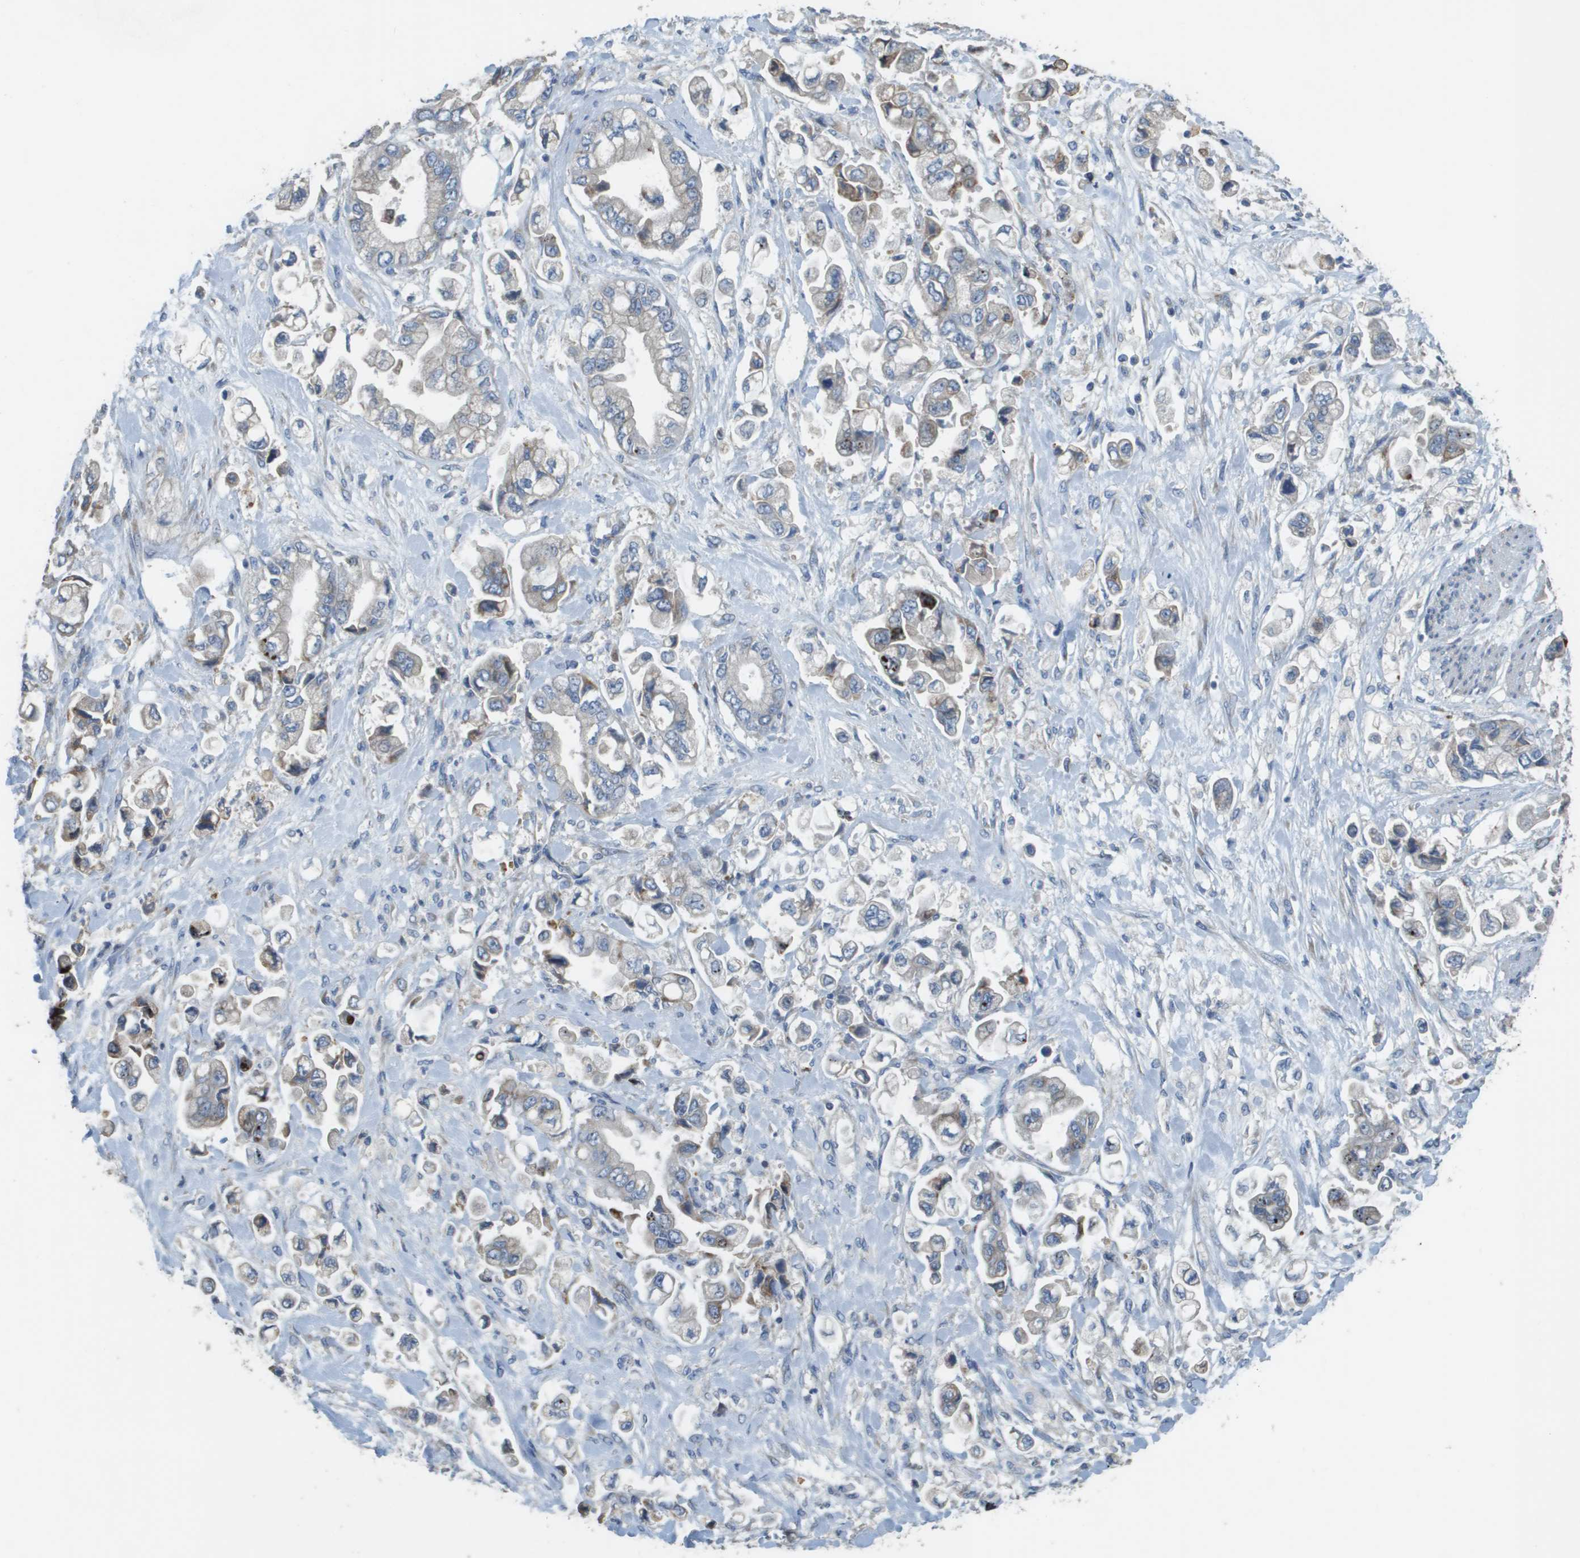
{"staining": {"intensity": "moderate", "quantity": "<25%", "location": "cytoplasmic/membranous"}, "tissue": "stomach cancer", "cell_type": "Tumor cells", "image_type": "cancer", "snomed": [{"axis": "morphology", "description": "Normal tissue, NOS"}, {"axis": "morphology", "description": "Adenocarcinoma, NOS"}, {"axis": "topography", "description": "Stomach"}], "caption": "Immunohistochemical staining of human adenocarcinoma (stomach) displays low levels of moderate cytoplasmic/membranous positivity in about <25% of tumor cells.", "gene": "CASP10", "patient": {"sex": "male", "age": 62}}